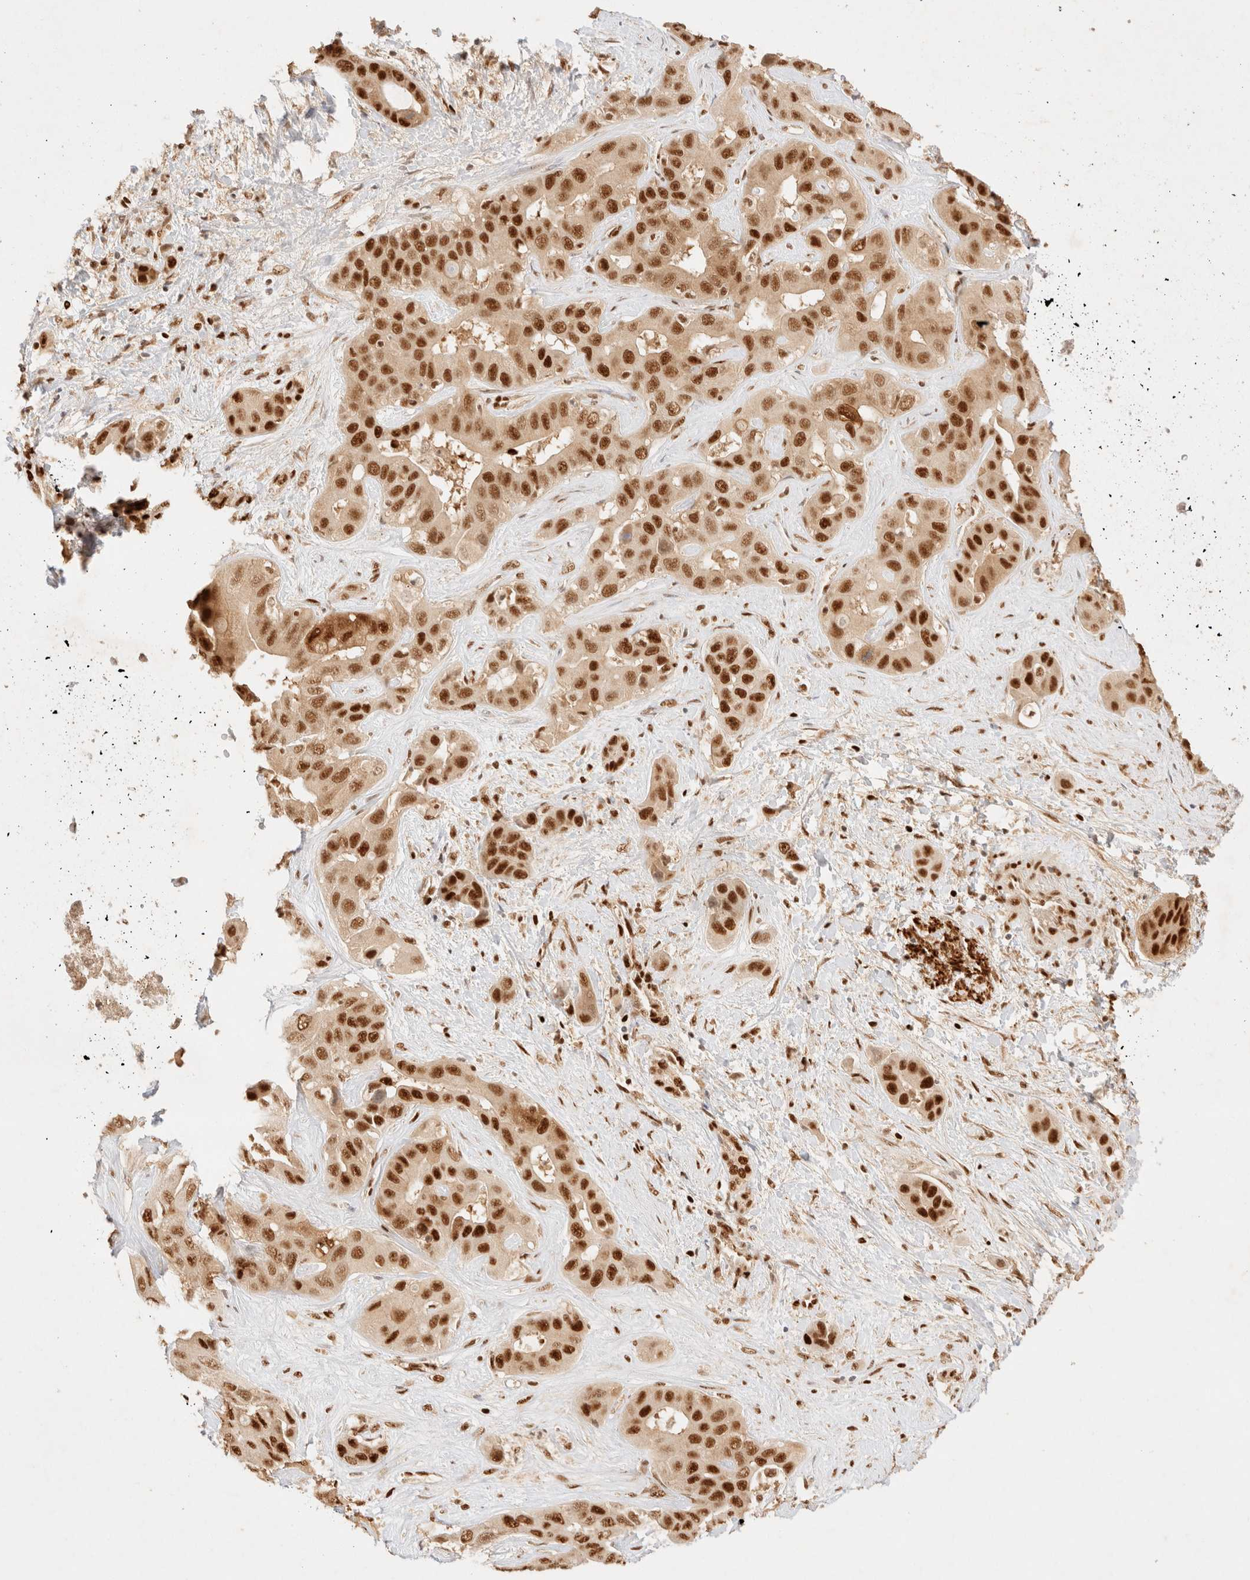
{"staining": {"intensity": "strong", "quantity": ">75%", "location": "nuclear"}, "tissue": "liver cancer", "cell_type": "Tumor cells", "image_type": "cancer", "snomed": [{"axis": "morphology", "description": "Cholangiocarcinoma"}, {"axis": "topography", "description": "Liver"}], "caption": "This is an image of immunohistochemistry (IHC) staining of cholangiocarcinoma (liver), which shows strong expression in the nuclear of tumor cells.", "gene": "ZNF768", "patient": {"sex": "female", "age": 52}}